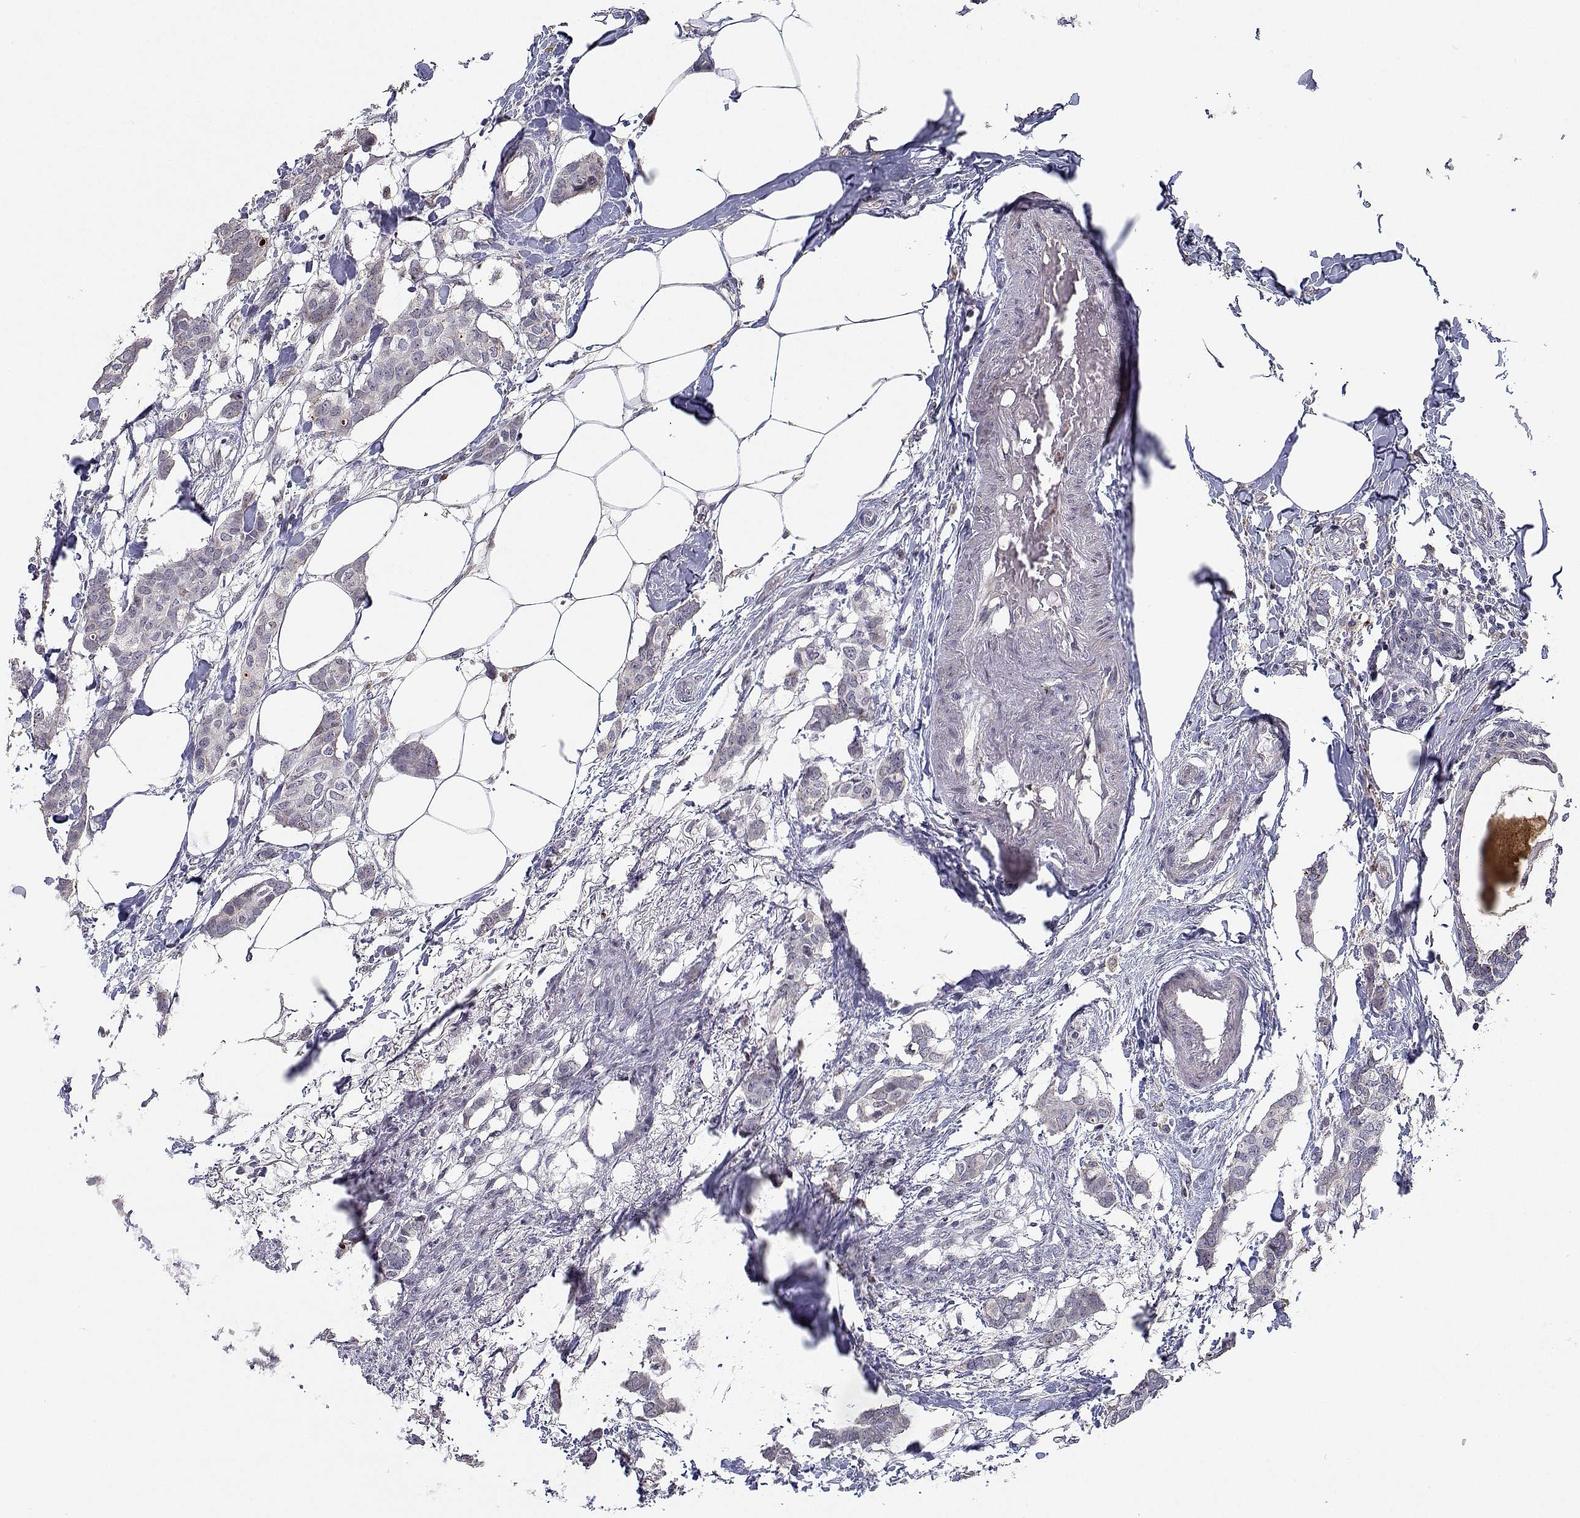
{"staining": {"intensity": "negative", "quantity": "none", "location": "none"}, "tissue": "breast cancer", "cell_type": "Tumor cells", "image_type": "cancer", "snomed": [{"axis": "morphology", "description": "Duct carcinoma"}, {"axis": "topography", "description": "Breast"}], "caption": "IHC micrograph of neoplastic tissue: human breast cancer stained with DAB demonstrates no significant protein positivity in tumor cells.", "gene": "RBPJL", "patient": {"sex": "female", "age": 62}}